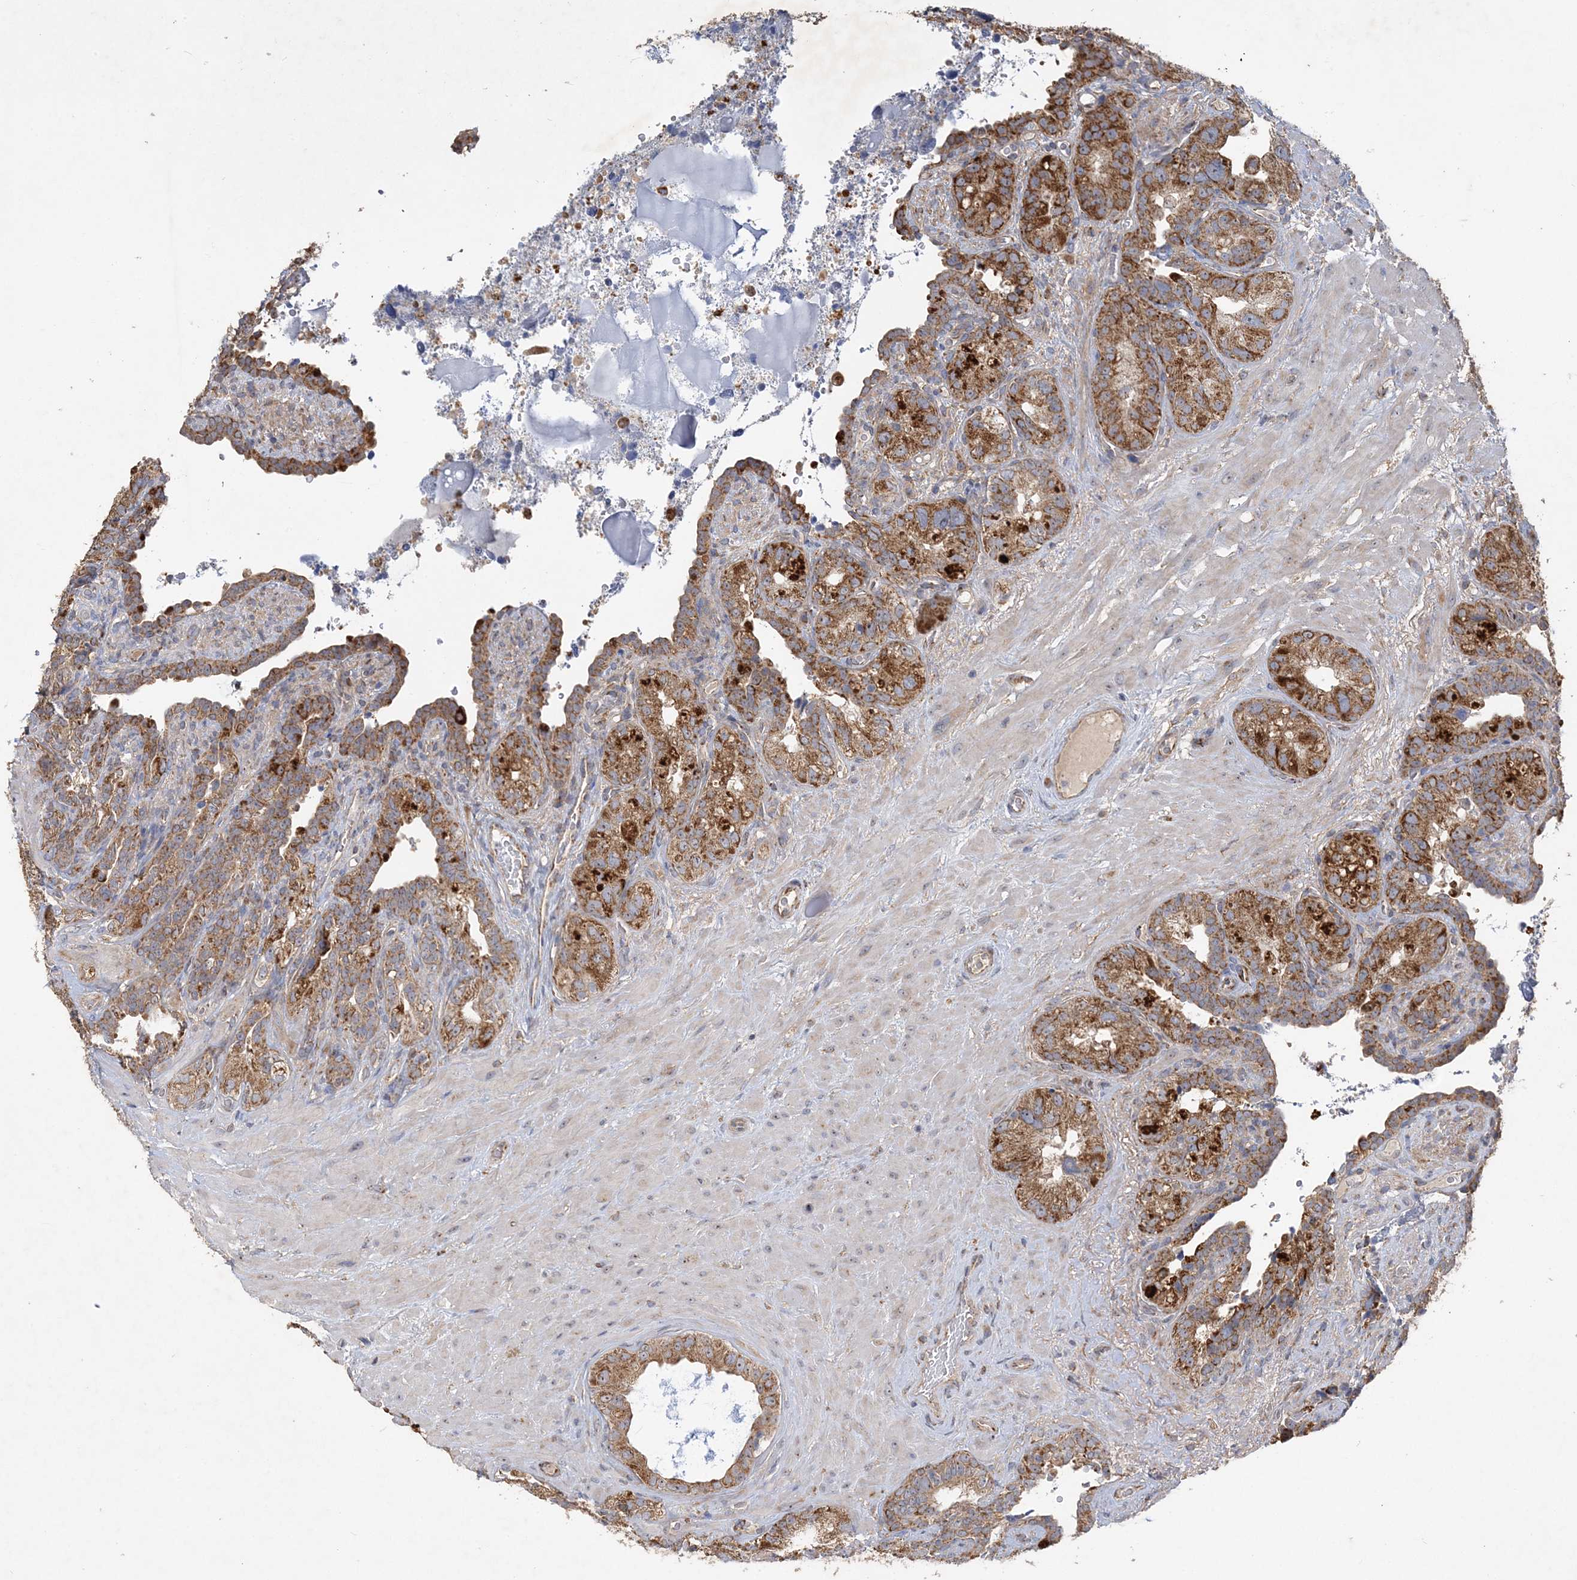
{"staining": {"intensity": "moderate", "quantity": ">75%", "location": "cytoplasmic/membranous,nuclear"}, "tissue": "seminal vesicle", "cell_type": "Glandular cells", "image_type": "normal", "snomed": [{"axis": "morphology", "description": "Normal tissue, NOS"}, {"axis": "topography", "description": "Seminal veicle"}, {"axis": "topography", "description": "Peripheral nerve tissue"}], "caption": "Protein expression analysis of benign seminal vesicle exhibits moderate cytoplasmic/membranous,nuclear expression in about >75% of glandular cells. The staining was performed using DAB, with brown indicating positive protein expression. Nuclei are stained blue with hematoxylin.", "gene": "FEZ2", "patient": {"sex": "male", "age": 67}}